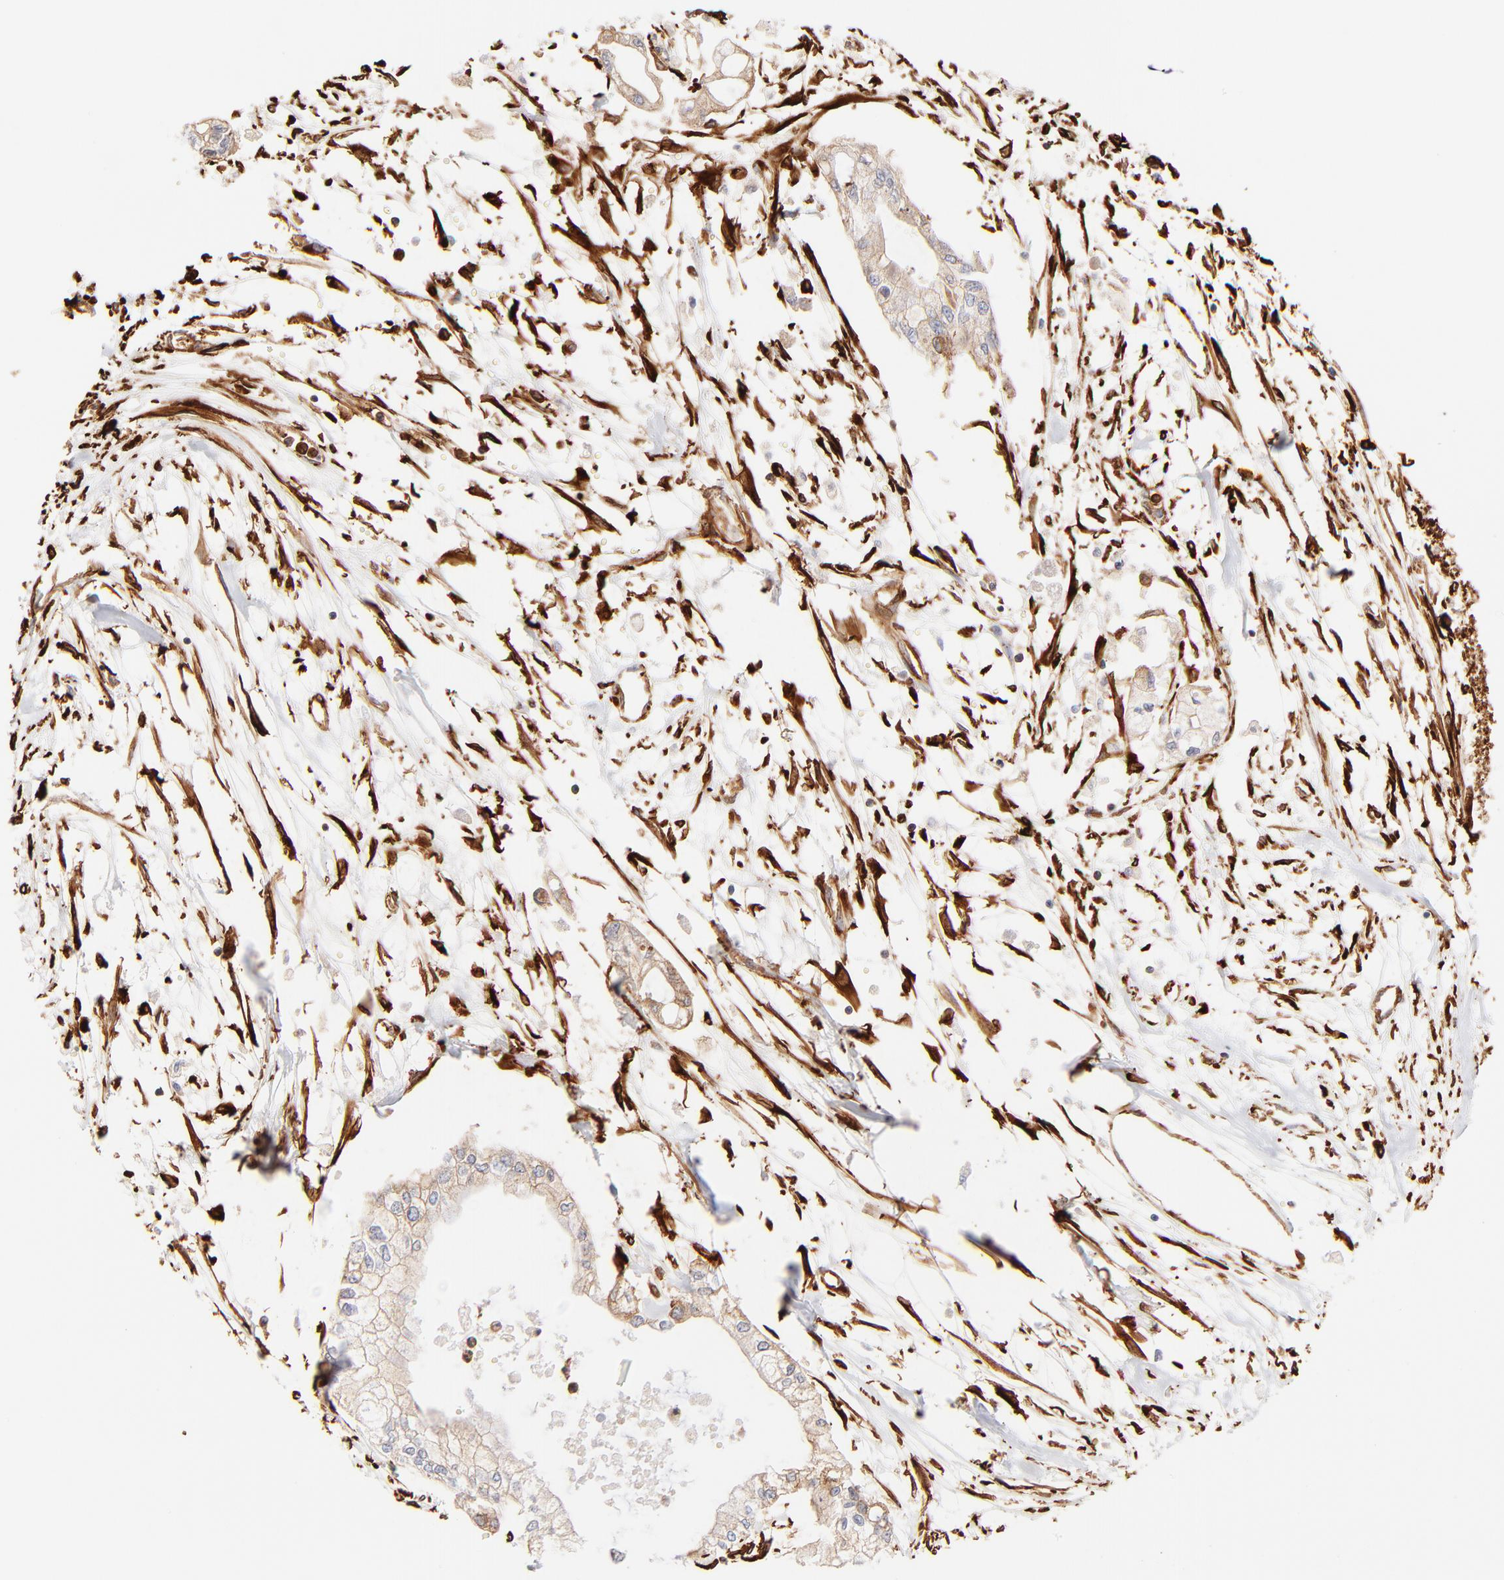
{"staining": {"intensity": "weak", "quantity": ">75%", "location": "cytoplasmic/membranous"}, "tissue": "pancreatic cancer", "cell_type": "Tumor cells", "image_type": "cancer", "snomed": [{"axis": "morphology", "description": "Adenocarcinoma, NOS"}, {"axis": "topography", "description": "Pancreas"}], "caption": "The histopathology image exhibits a brown stain indicating the presence of a protein in the cytoplasmic/membranous of tumor cells in pancreatic adenocarcinoma.", "gene": "FLNA", "patient": {"sex": "male", "age": 79}}